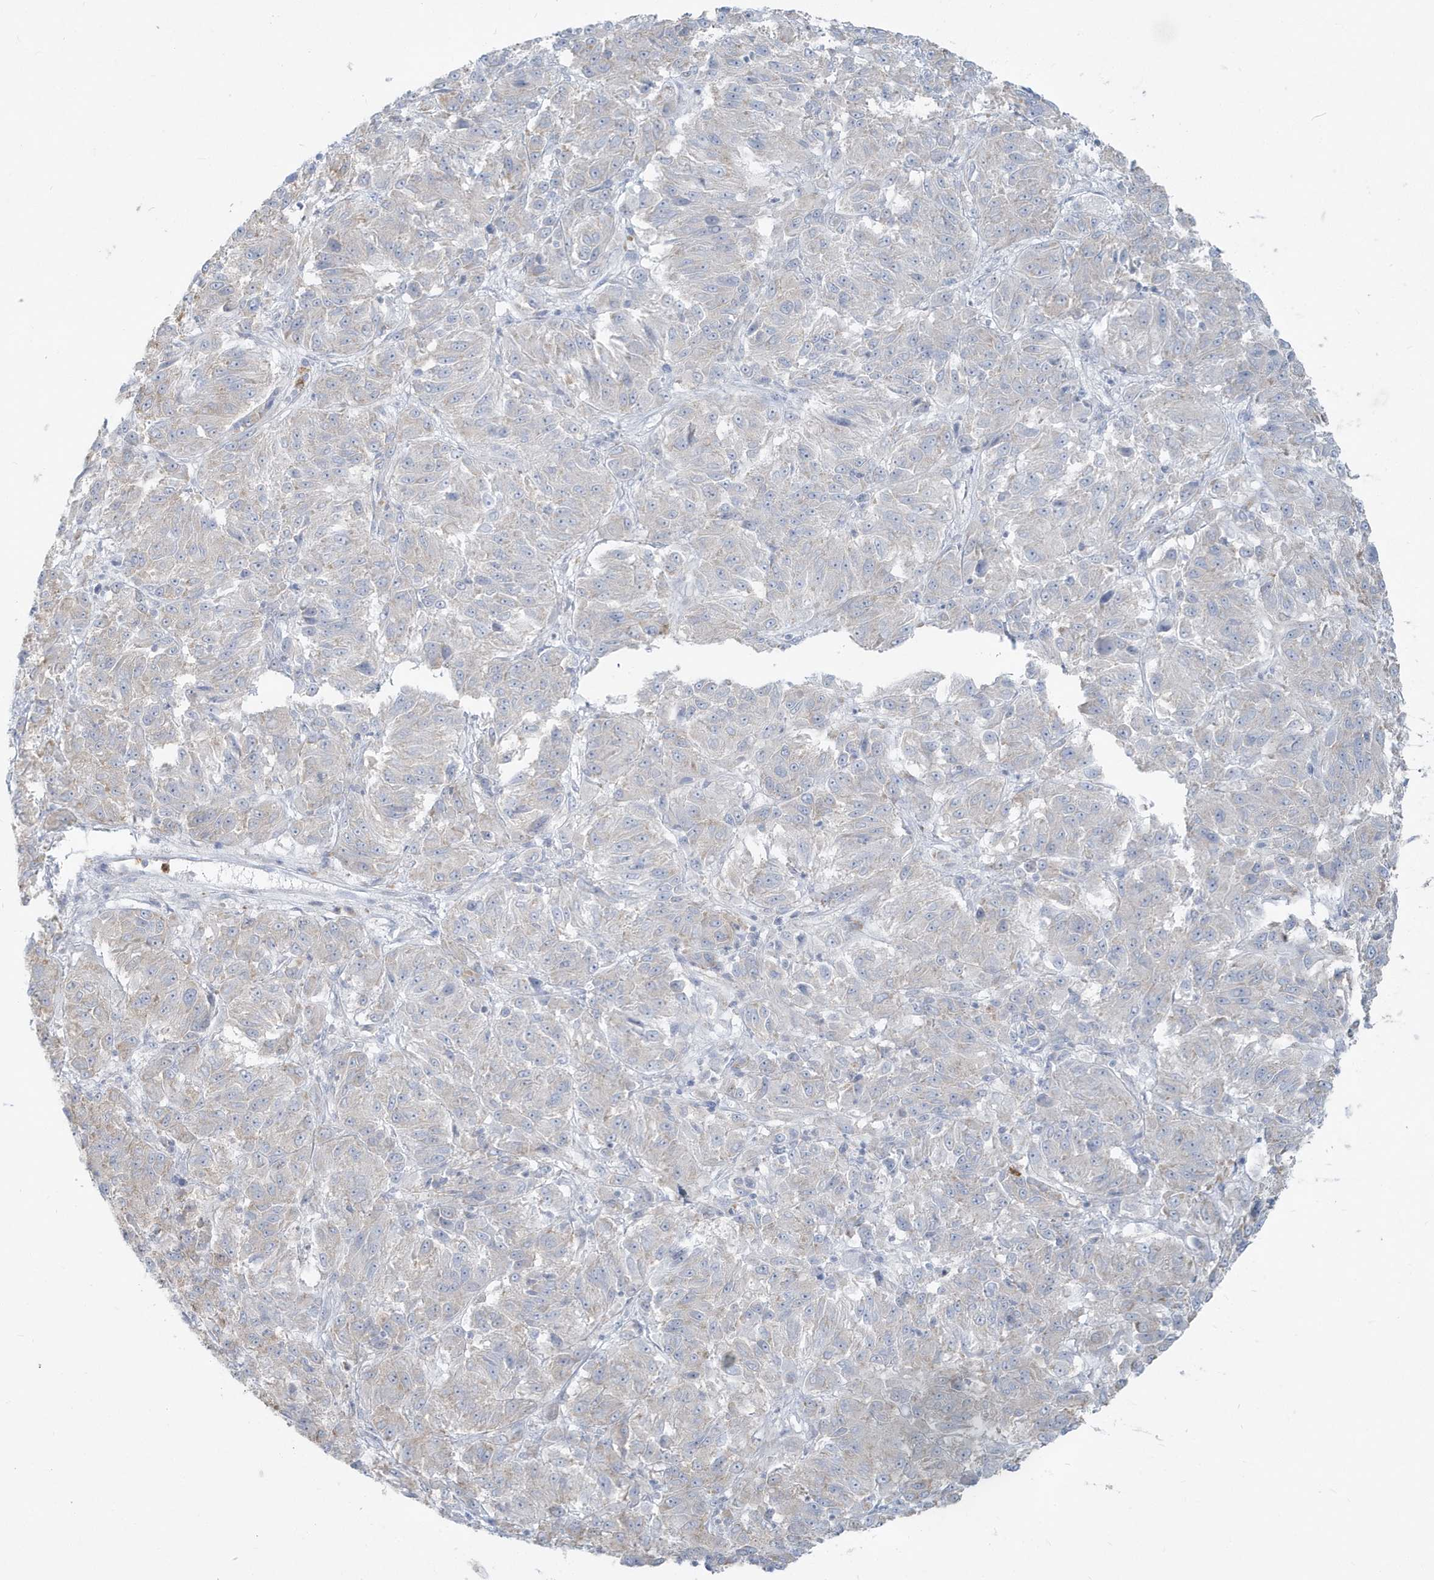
{"staining": {"intensity": "negative", "quantity": "none", "location": "none"}, "tissue": "melanoma", "cell_type": "Tumor cells", "image_type": "cancer", "snomed": [{"axis": "morphology", "description": "Malignant melanoma, Metastatic site"}, {"axis": "topography", "description": "Lung"}], "caption": "IHC image of human malignant melanoma (metastatic site) stained for a protein (brown), which exhibits no expression in tumor cells.", "gene": "CCNJ", "patient": {"sex": "male", "age": 64}}